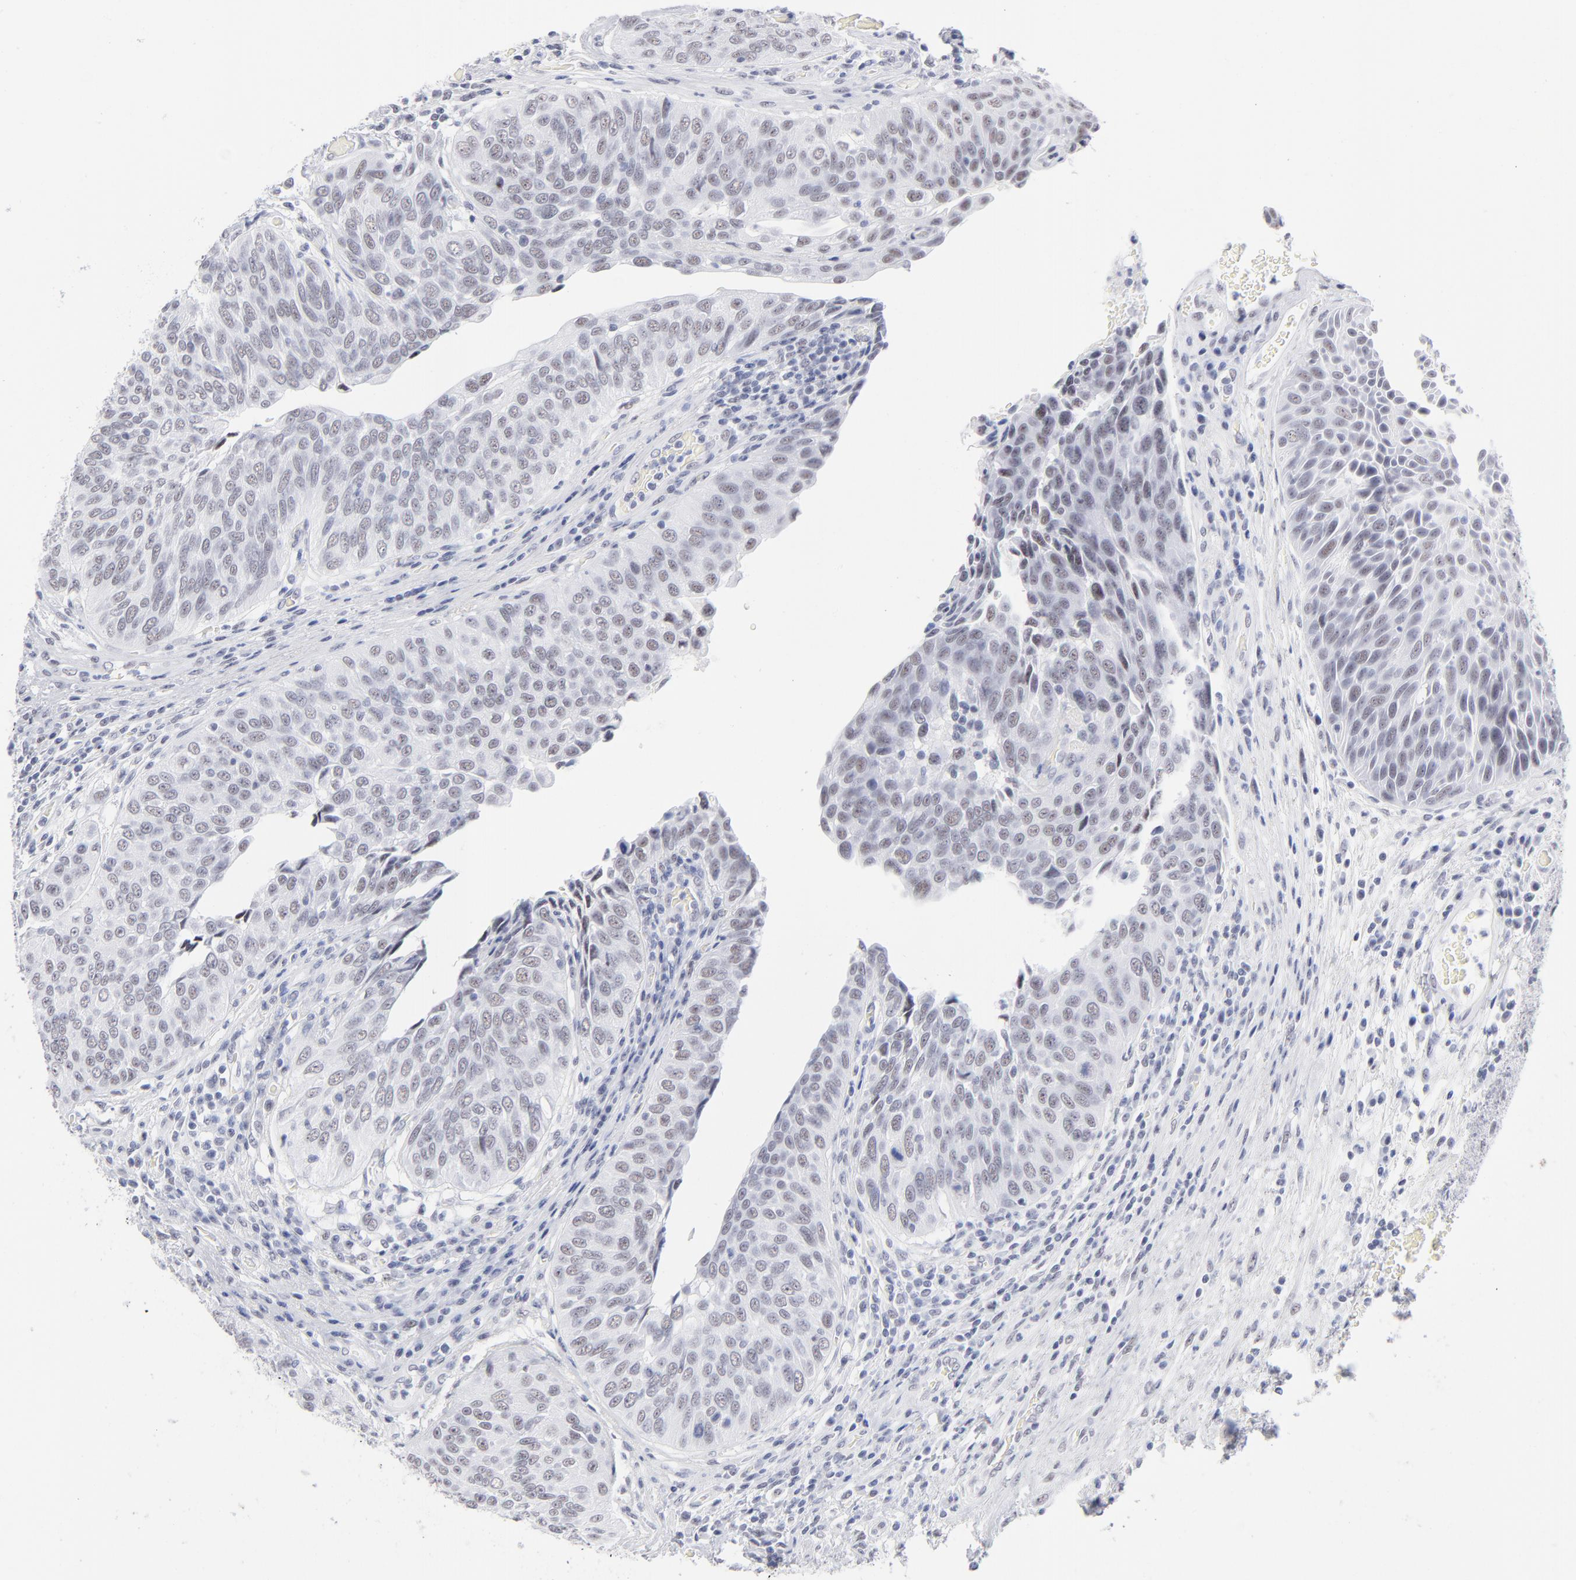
{"staining": {"intensity": "moderate", "quantity": "<25%", "location": "nuclear"}, "tissue": "urothelial cancer", "cell_type": "Tumor cells", "image_type": "cancer", "snomed": [{"axis": "morphology", "description": "Urothelial carcinoma, High grade"}, {"axis": "topography", "description": "Urinary bladder"}], "caption": "This photomicrograph shows high-grade urothelial carcinoma stained with immunohistochemistry (IHC) to label a protein in brown. The nuclear of tumor cells show moderate positivity for the protein. Nuclei are counter-stained blue.", "gene": "SNRPB", "patient": {"sex": "male", "age": 50}}